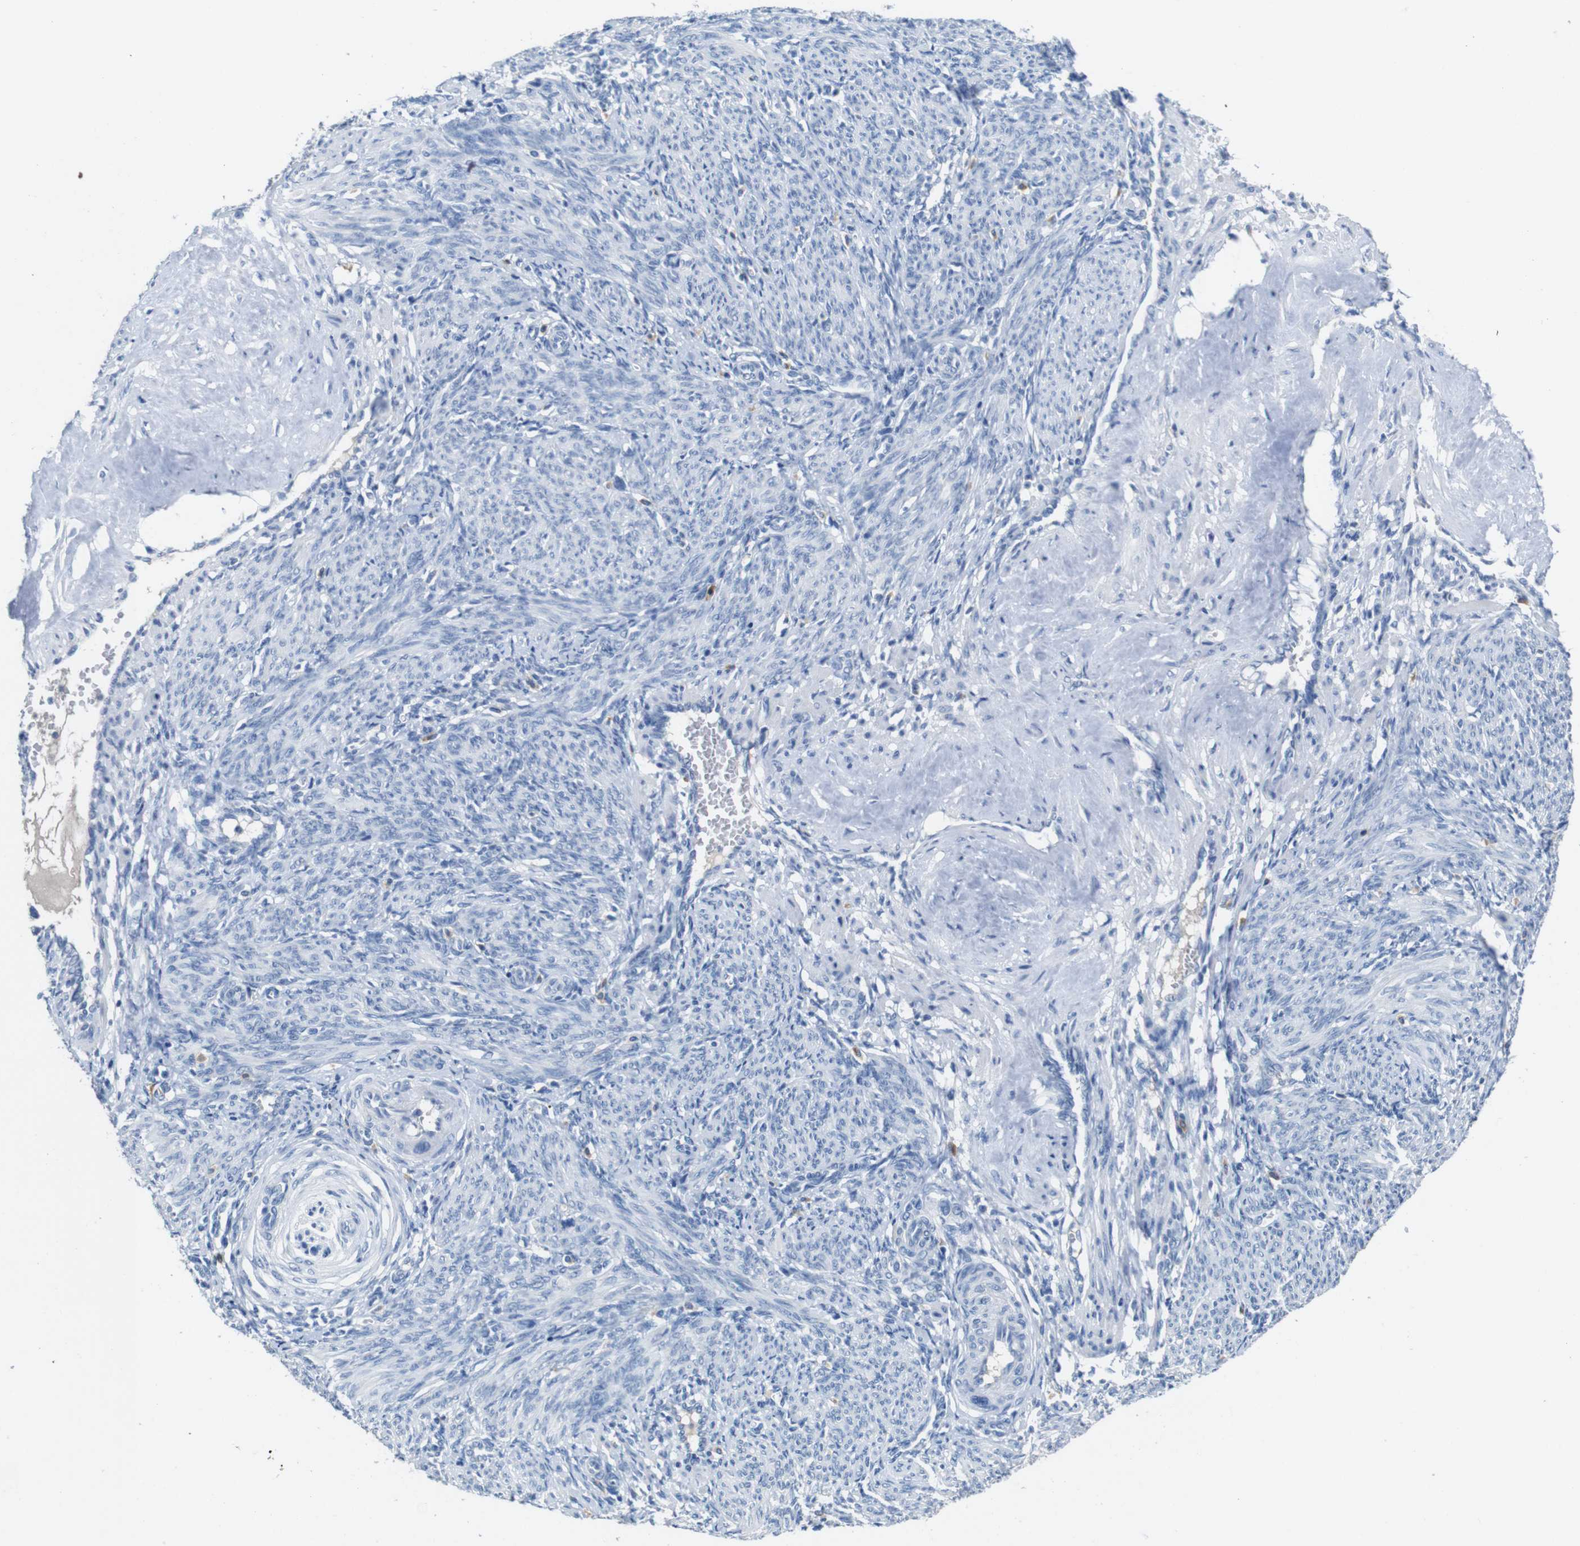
{"staining": {"intensity": "negative", "quantity": "none", "location": "none"}, "tissue": "smooth muscle", "cell_type": "Smooth muscle cells", "image_type": "normal", "snomed": [{"axis": "morphology", "description": "Normal tissue, NOS"}, {"axis": "topography", "description": "Endometrium"}], "caption": "Image shows no protein staining in smooth muscle cells of unremarkable smooth muscle. Nuclei are stained in blue.", "gene": "SLC2A8", "patient": {"sex": "female", "age": 33}}